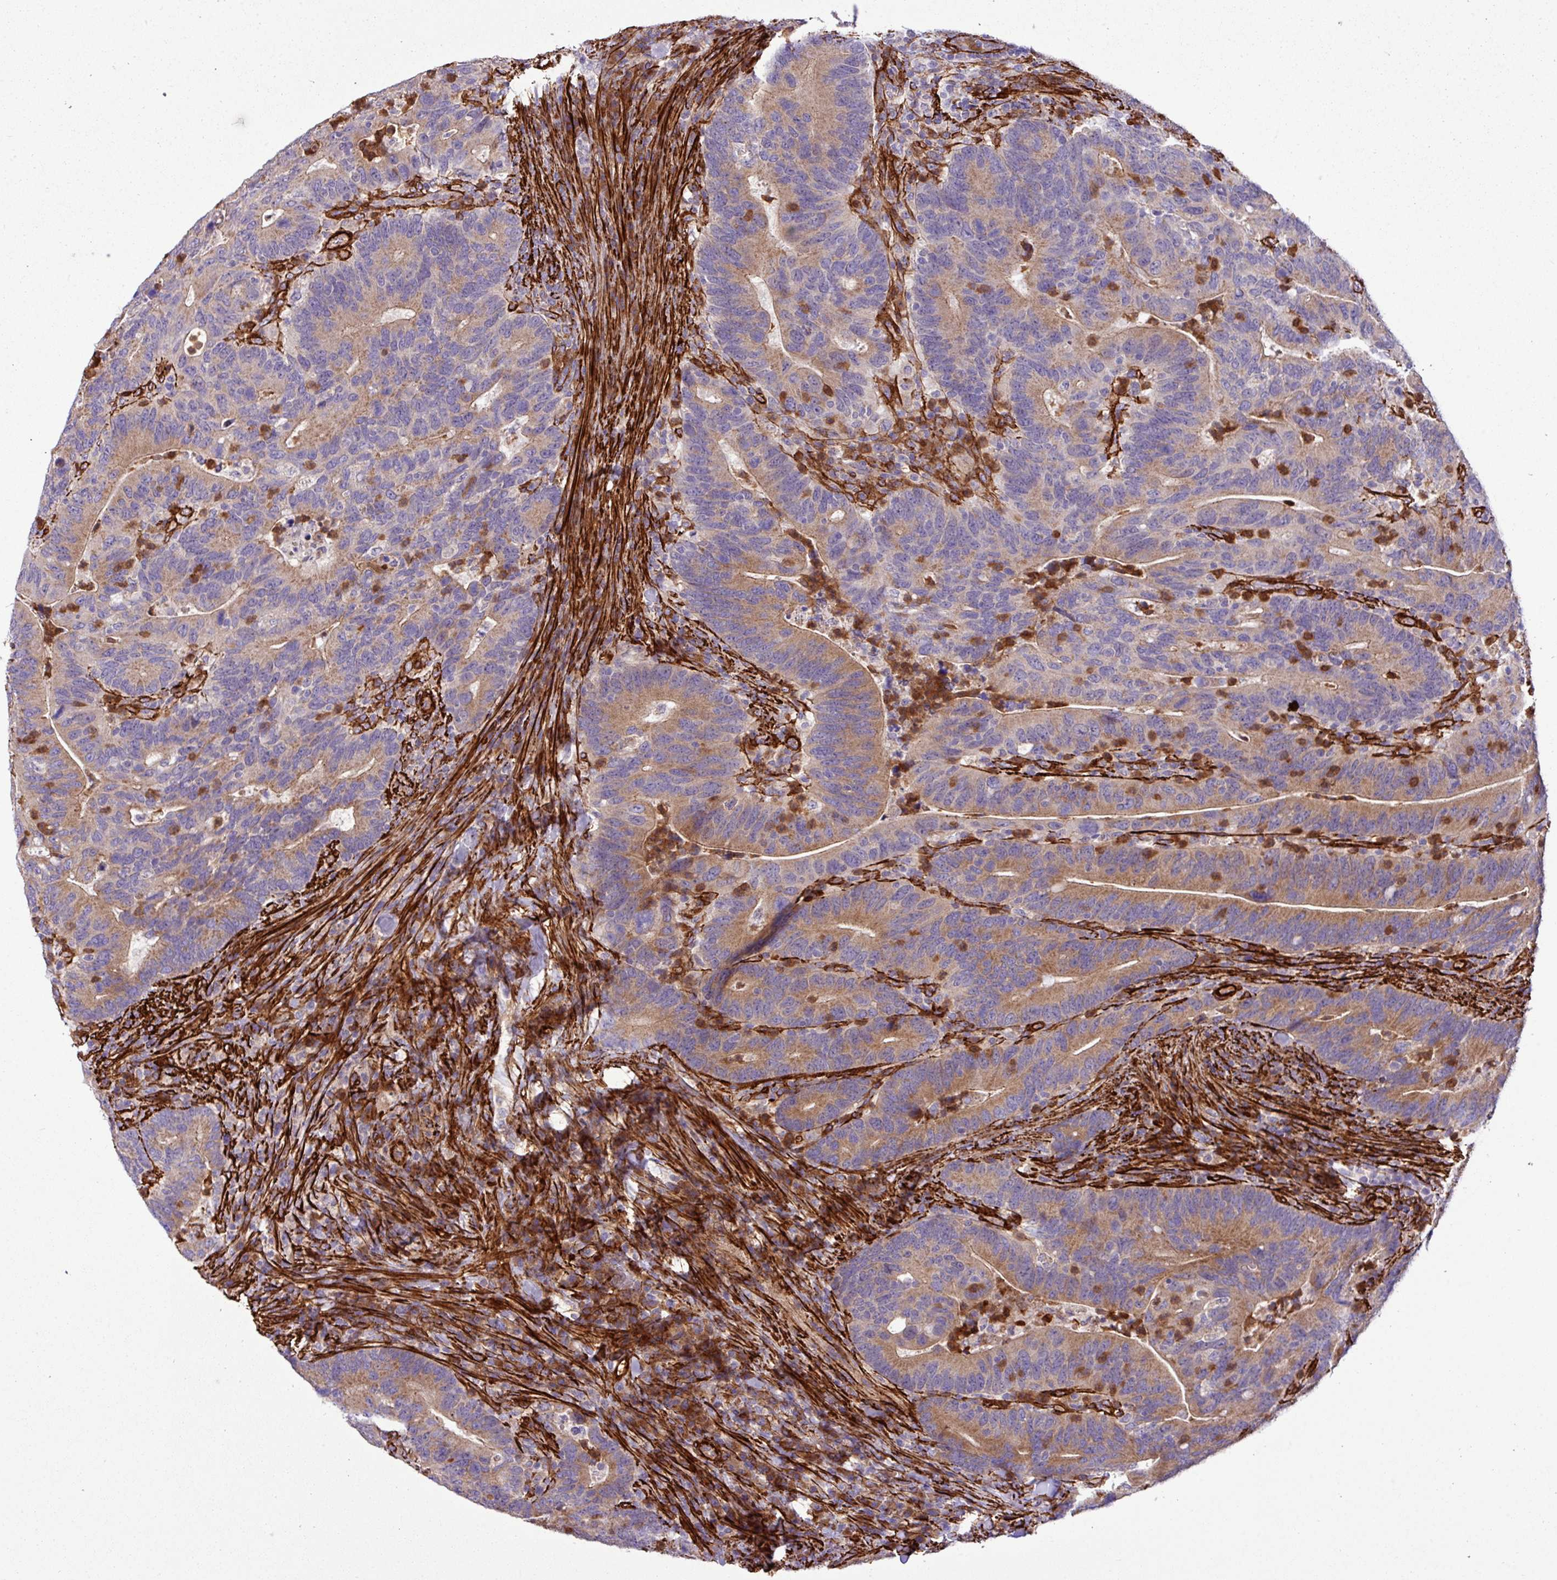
{"staining": {"intensity": "moderate", "quantity": ">75%", "location": "cytoplasmic/membranous"}, "tissue": "colorectal cancer", "cell_type": "Tumor cells", "image_type": "cancer", "snomed": [{"axis": "morphology", "description": "Adenocarcinoma, NOS"}, {"axis": "topography", "description": "Colon"}], "caption": "Approximately >75% of tumor cells in colorectal cancer (adenocarcinoma) demonstrate moderate cytoplasmic/membranous protein positivity as visualized by brown immunohistochemical staining.", "gene": "FAM47E", "patient": {"sex": "female", "age": 66}}